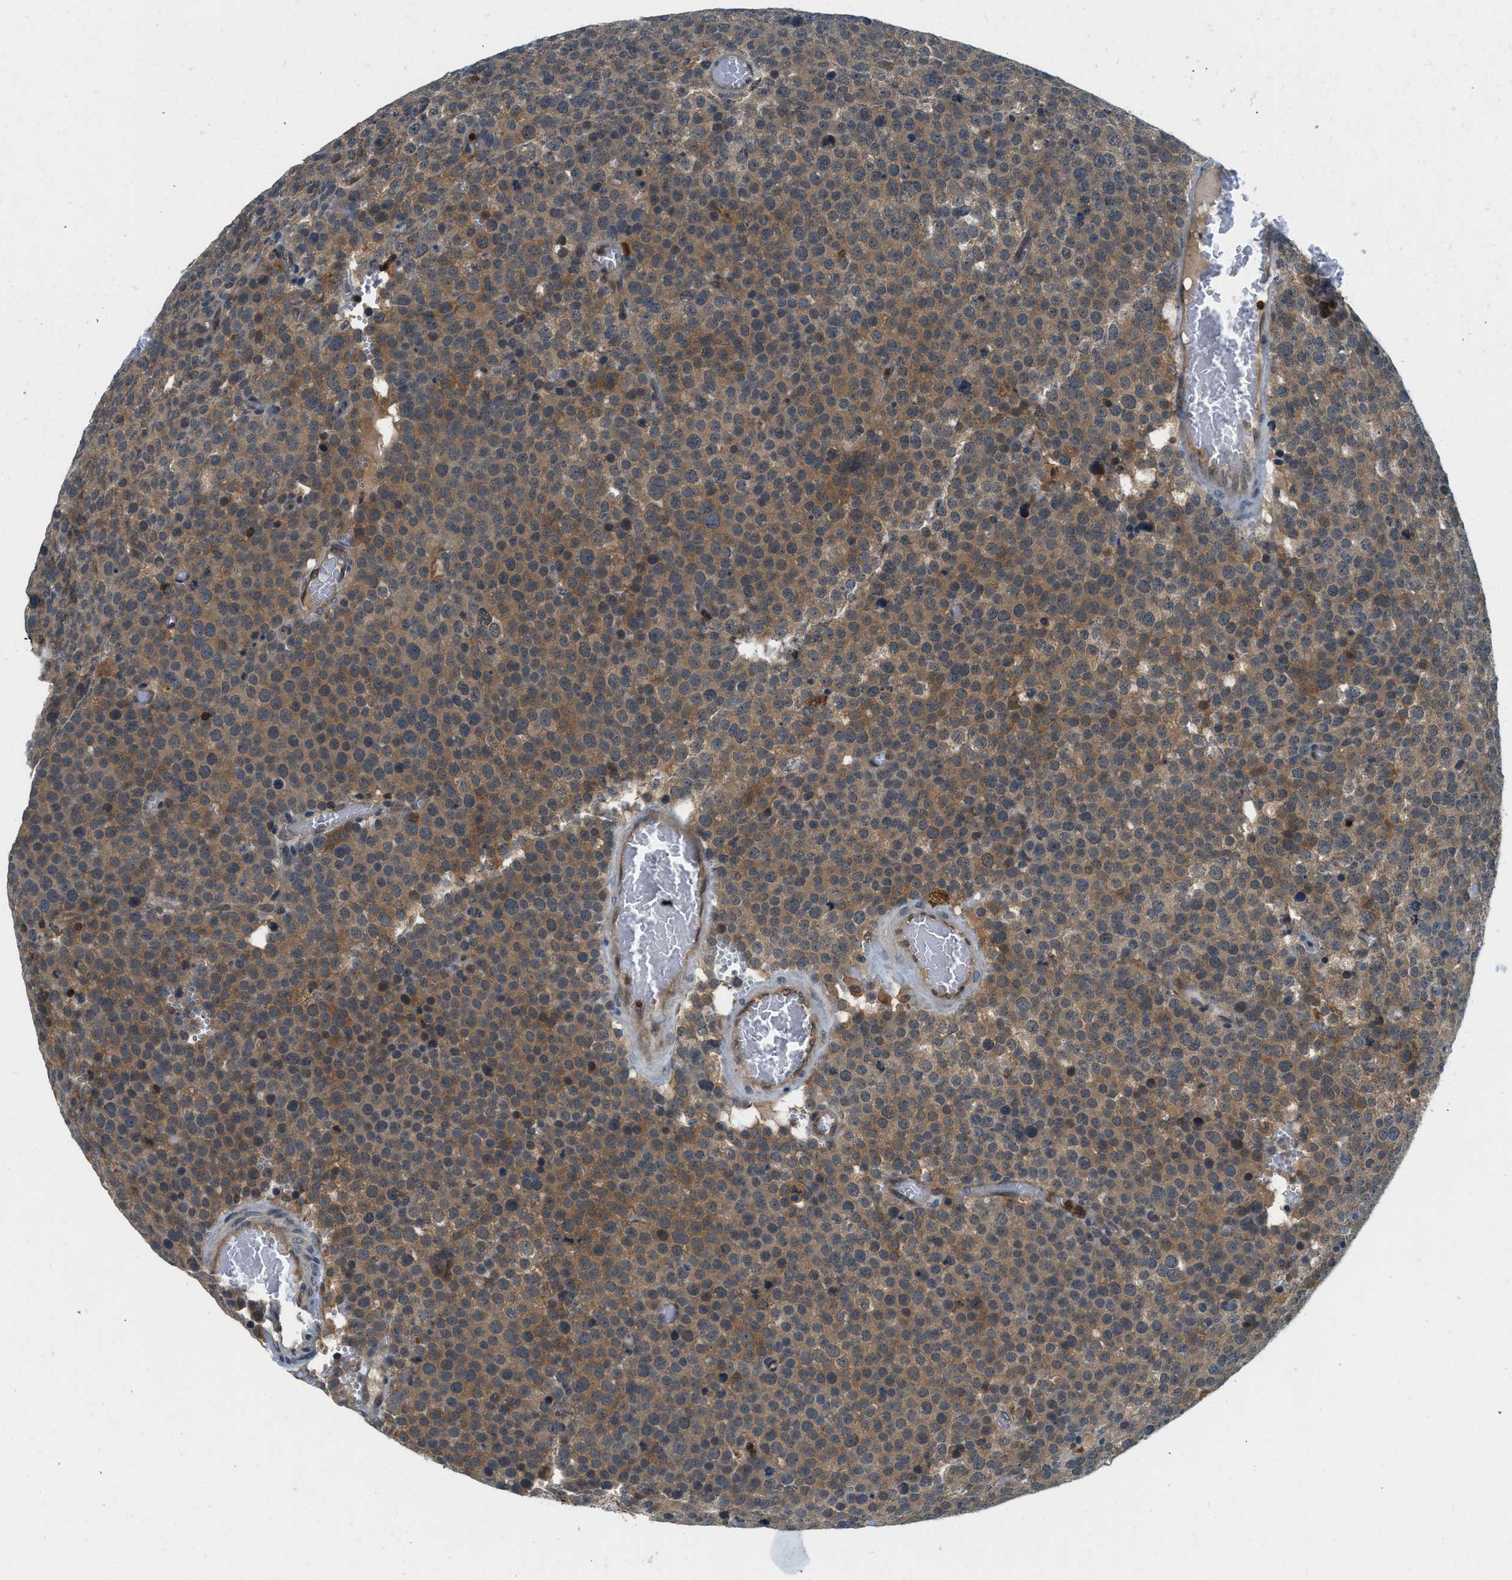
{"staining": {"intensity": "moderate", "quantity": ">75%", "location": "cytoplasmic/membranous"}, "tissue": "testis cancer", "cell_type": "Tumor cells", "image_type": "cancer", "snomed": [{"axis": "morphology", "description": "Normal tissue, NOS"}, {"axis": "morphology", "description": "Seminoma, NOS"}, {"axis": "topography", "description": "Testis"}], "caption": "IHC staining of seminoma (testis), which shows medium levels of moderate cytoplasmic/membranous staining in about >75% of tumor cells indicating moderate cytoplasmic/membranous protein expression. The staining was performed using DAB (brown) for protein detection and nuclei were counterstained in hematoxylin (blue).", "gene": "GMPPB", "patient": {"sex": "male", "age": 71}}